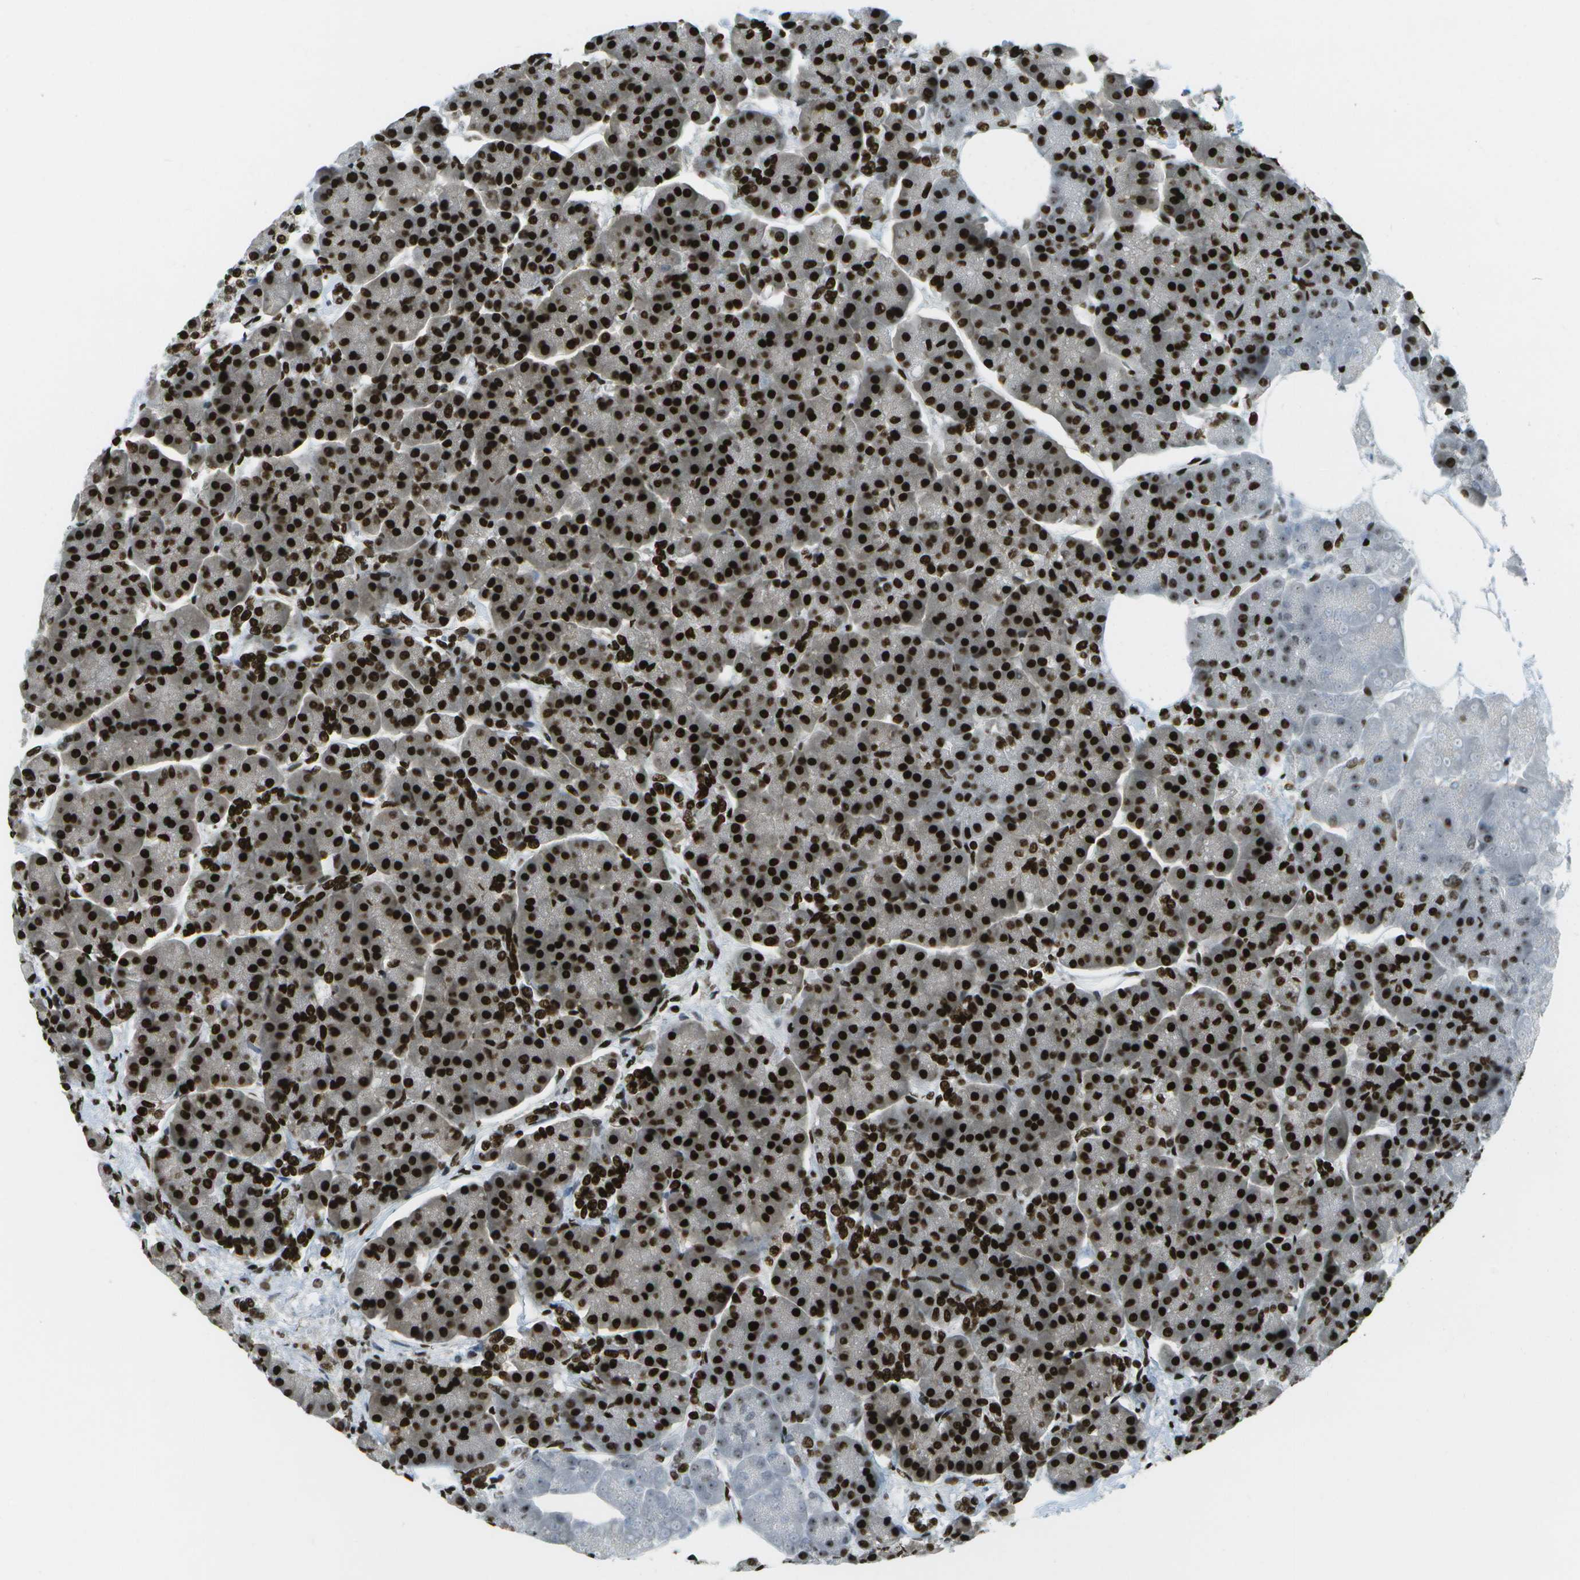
{"staining": {"intensity": "strong", "quantity": ">75%", "location": "nuclear"}, "tissue": "pancreas", "cell_type": "Exocrine glandular cells", "image_type": "normal", "snomed": [{"axis": "morphology", "description": "Normal tissue, NOS"}, {"axis": "topography", "description": "Pancreas"}], "caption": "Protein staining shows strong nuclear expression in approximately >75% of exocrine glandular cells in unremarkable pancreas. The staining was performed using DAB (3,3'-diaminobenzidine) to visualize the protein expression in brown, while the nuclei were stained in blue with hematoxylin (Magnification: 20x).", "gene": "GLYR1", "patient": {"sex": "female", "age": 70}}